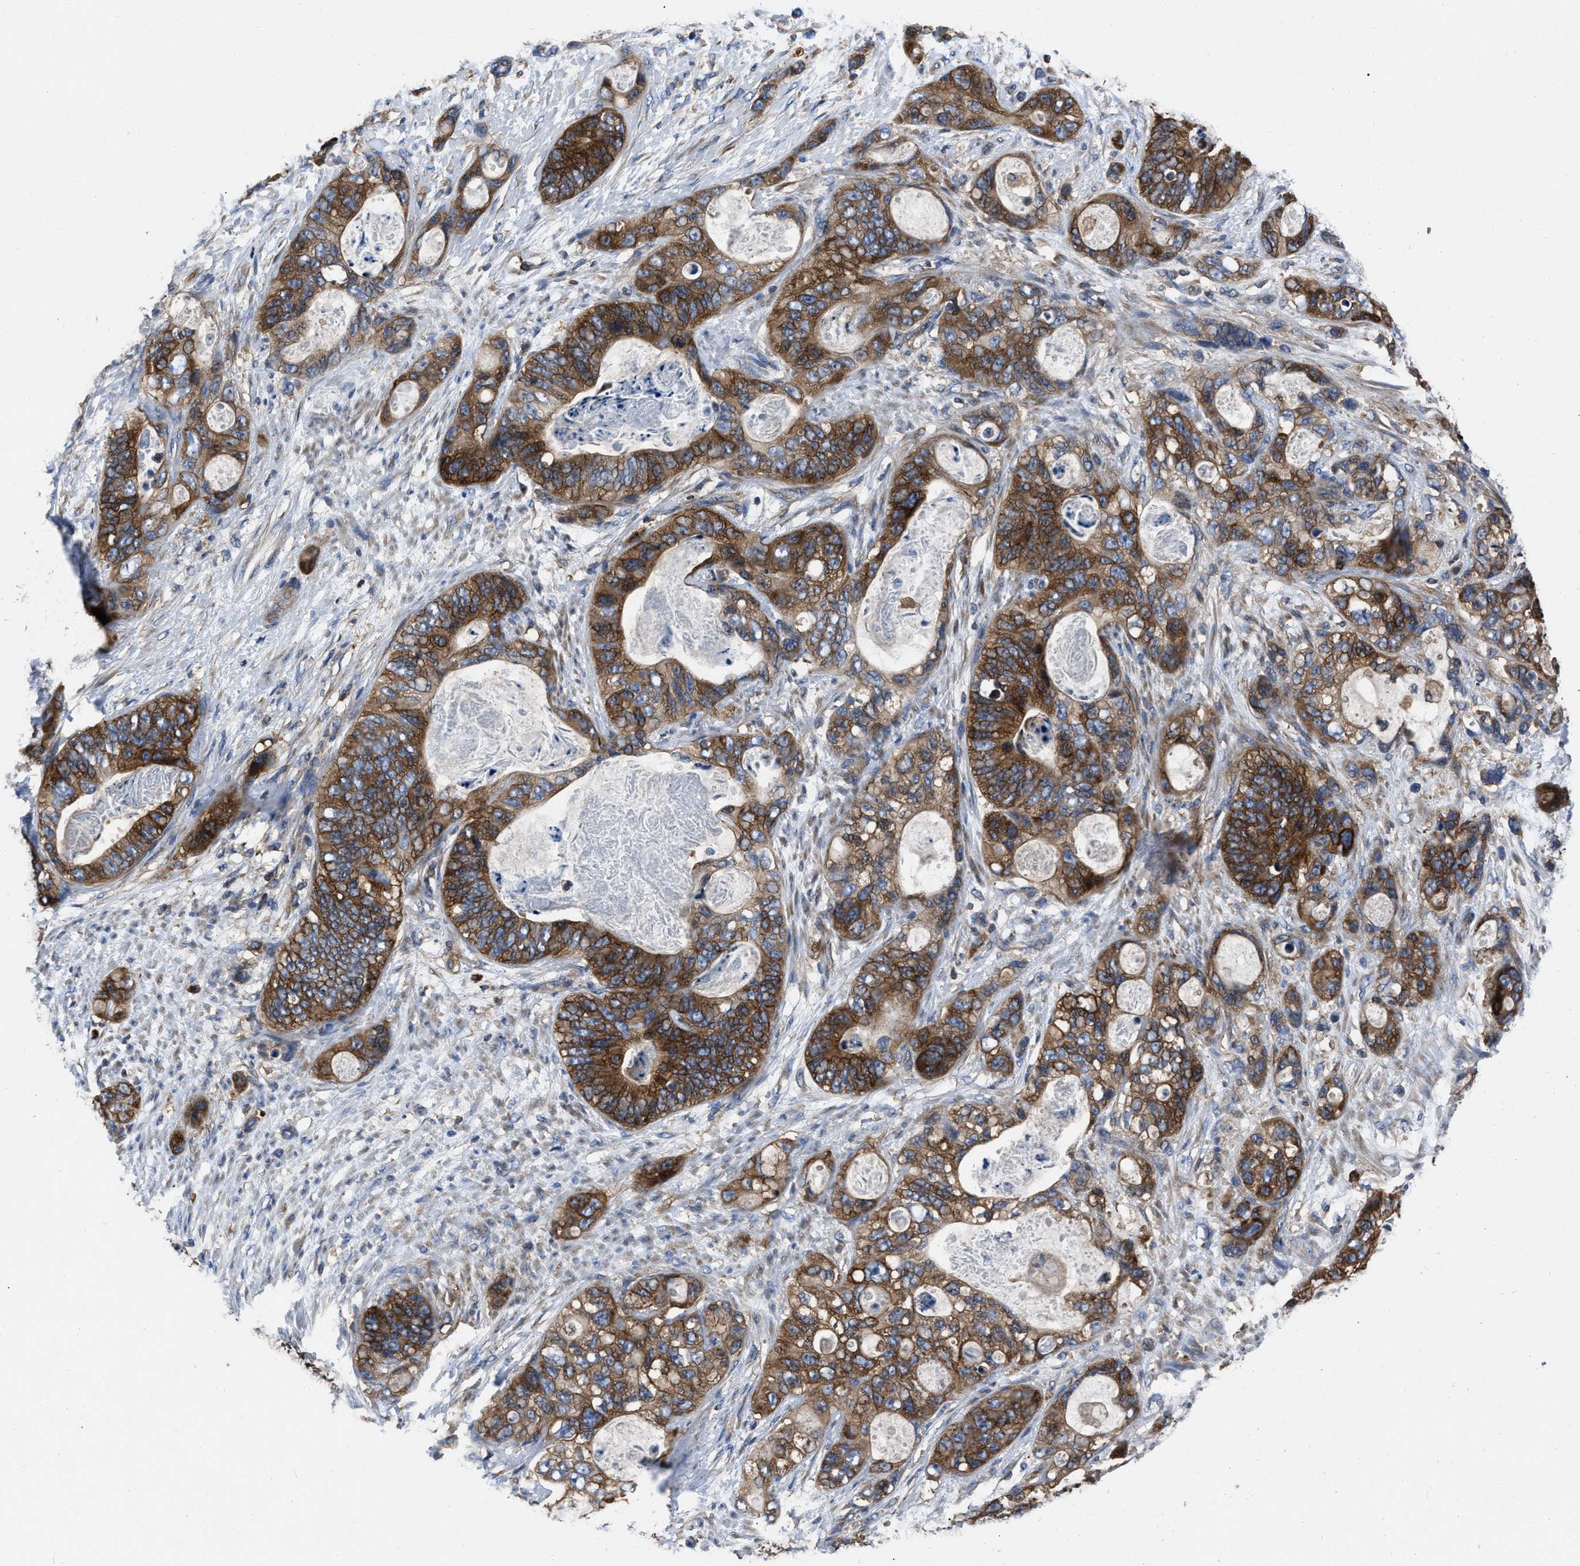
{"staining": {"intensity": "strong", "quantity": ">75%", "location": "cytoplasmic/membranous"}, "tissue": "stomach cancer", "cell_type": "Tumor cells", "image_type": "cancer", "snomed": [{"axis": "morphology", "description": "Normal tissue, NOS"}, {"axis": "morphology", "description": "Adenocarcinoma, NOS"}, {"axis": "topography", "description": "Stomach"}], "caption": "High-power microscopy captured an immunohistochemistry (IHC) micrograph of stomach cancer (adenocarcinoma), revealing strong cytoplasmic/membranous staining in about >75% of tumor cells.", "gene": "YARS1", "patient": {"sex": "female", "age": 89}}